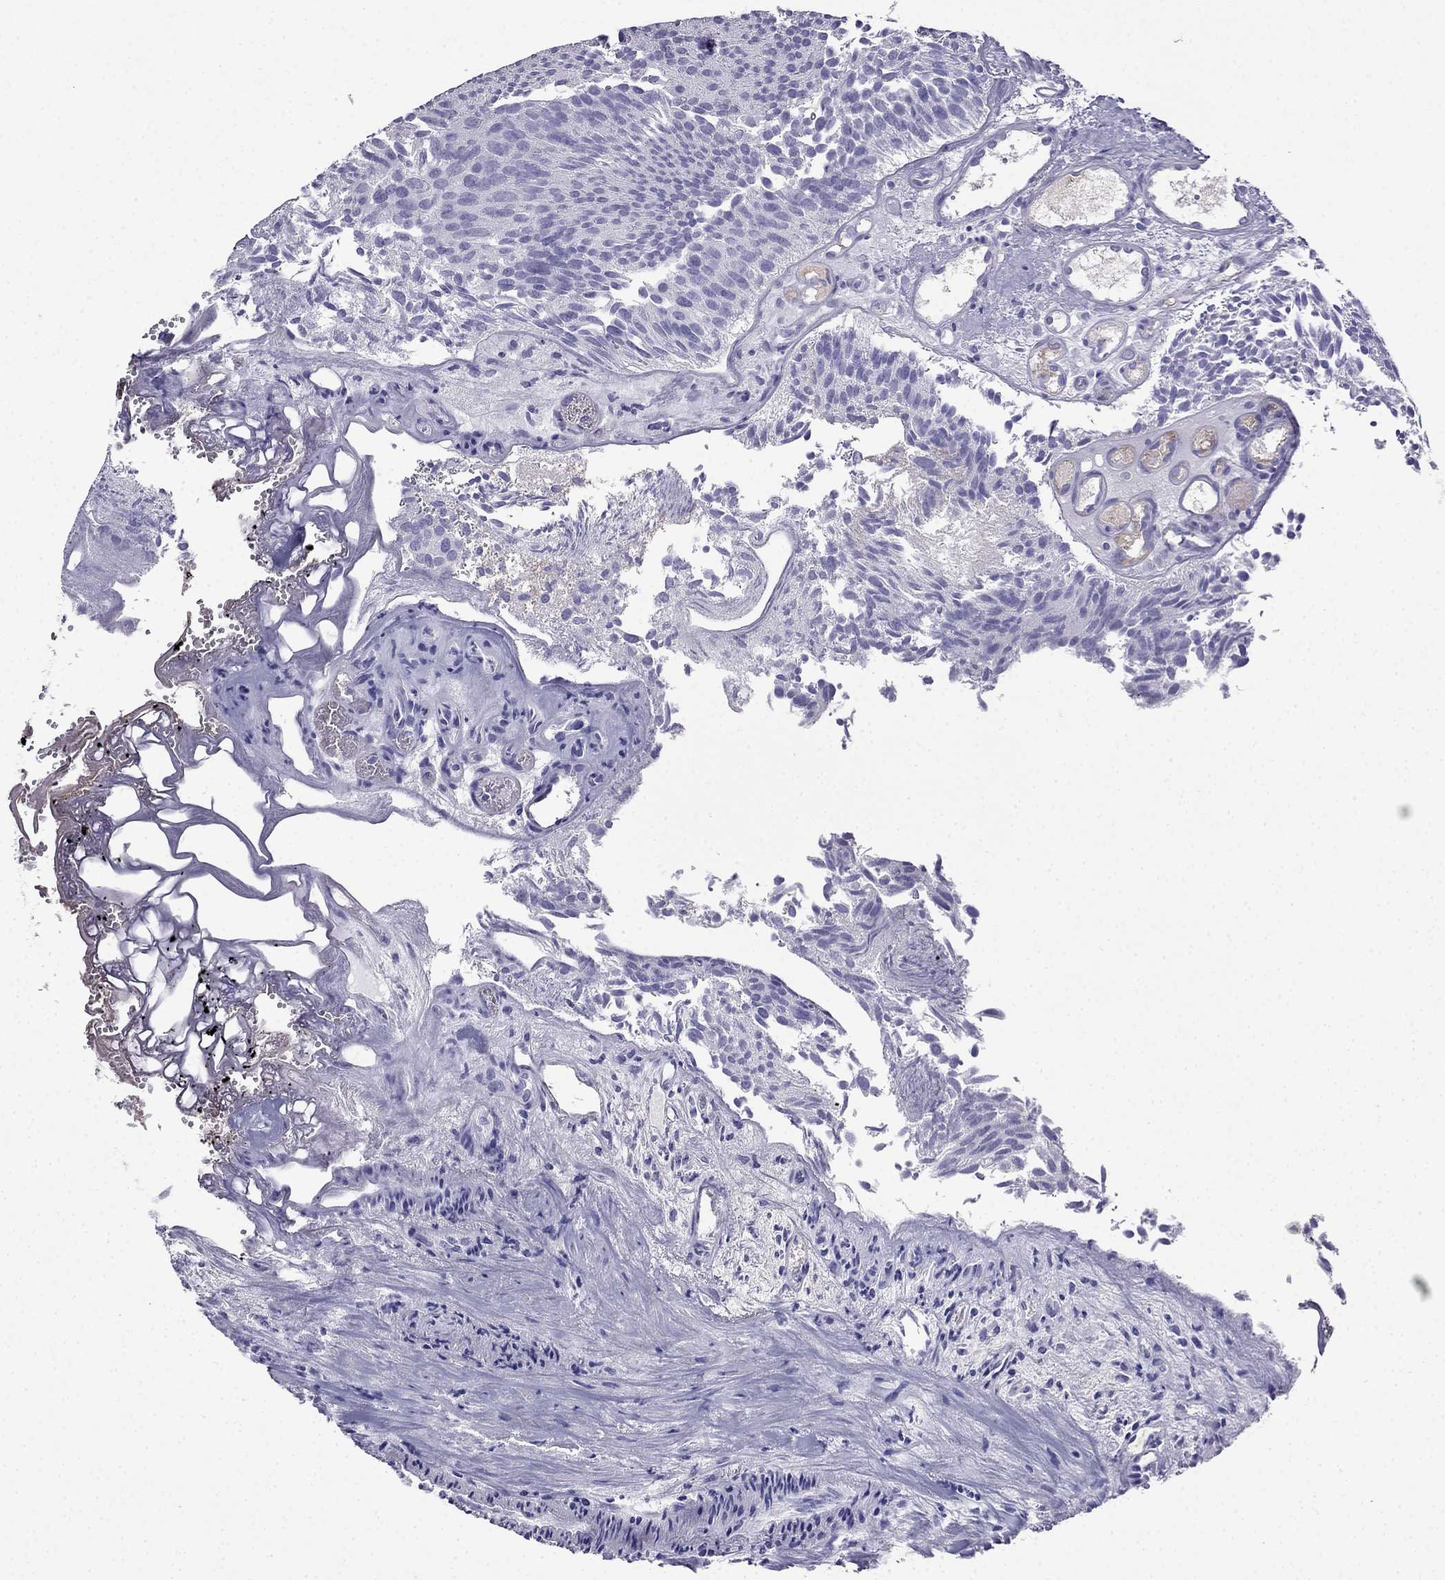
{"staining": {"intensity": "negative", "quantity": "none", "location": "none"}, "tissue": "urothelial cancer", "cell_type": "Tumor cells", "image_type": "cancer", "snomed": [{"axis": "morphology", "description": "Urothelial carcinoma, Low grade"}, {"axis": "topography", "description": "Urinary bladder"}], "caption": "Urothelial carcinoma (low-grade) was stained to show a protein in brown. There is no significant staining in tumor cells. (Stains: DAB (3,3'-diaminobenzidine) IHC with hematoxylin counter stain, Microscopy: brightfield microscopy at high magnification).", "gene": "CDHR4", "patient": {"sex": "female", "age": 87}}